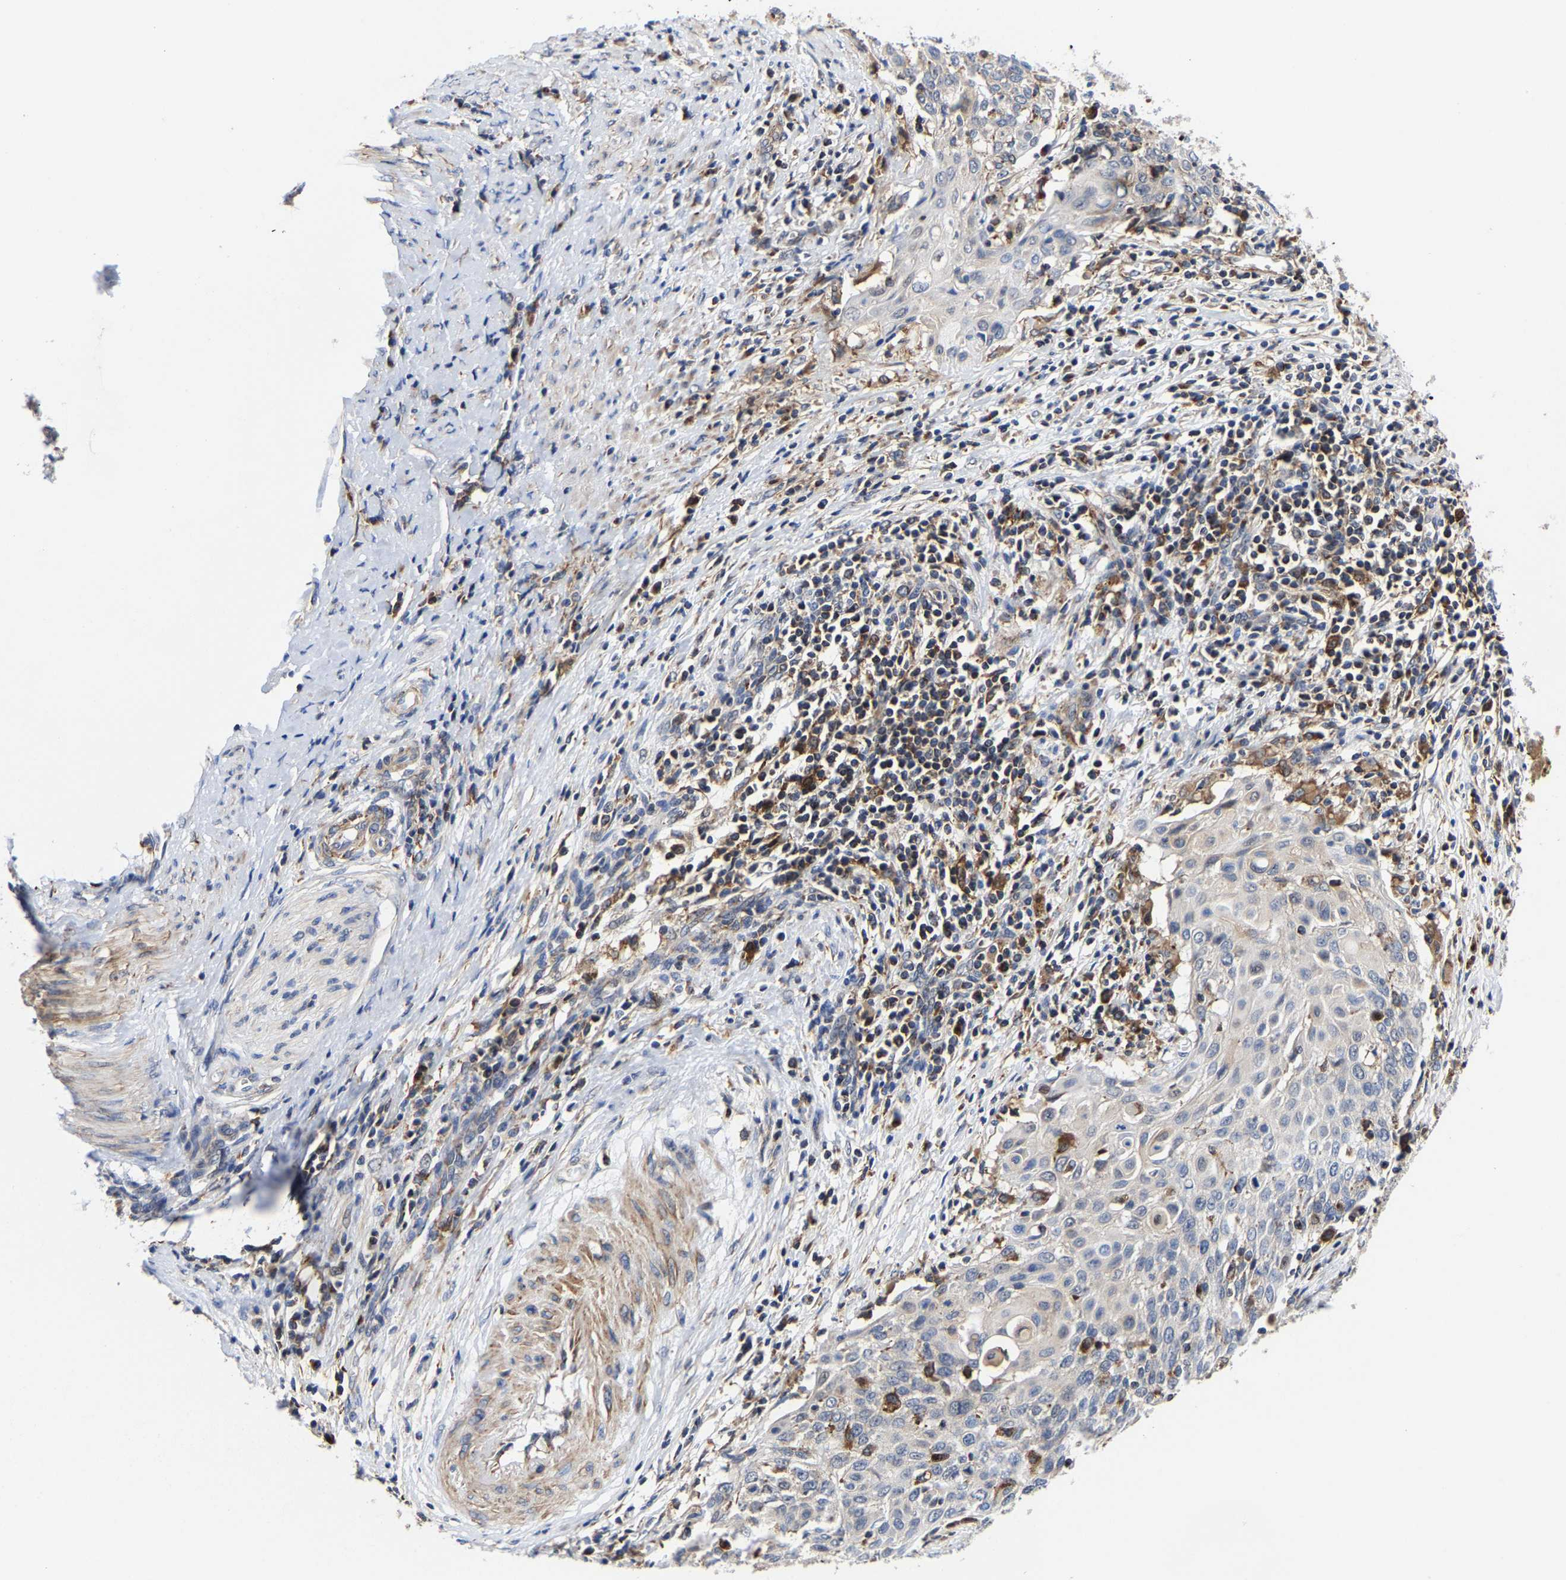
{"staining": {"intensity": "moderate", "quantity": "<25%", "location": "nuclear"}, "tissue": "cervical cancer", "cell_type": "Tumor cells", "image_type": "cancer", "snomed": [{"axis": "morphology", "description": "Squamous cell carcinoma, NOS"}, {"axis": "topography", "description": "Cervix"}], "caption": "Immunohistochemical staining of cervical cancer reveals moderate nuclear protein staining in approximately <25% of tumor cells.", "gene": "PFKFB3", "patient": {"sex": "female", "age": 39}}